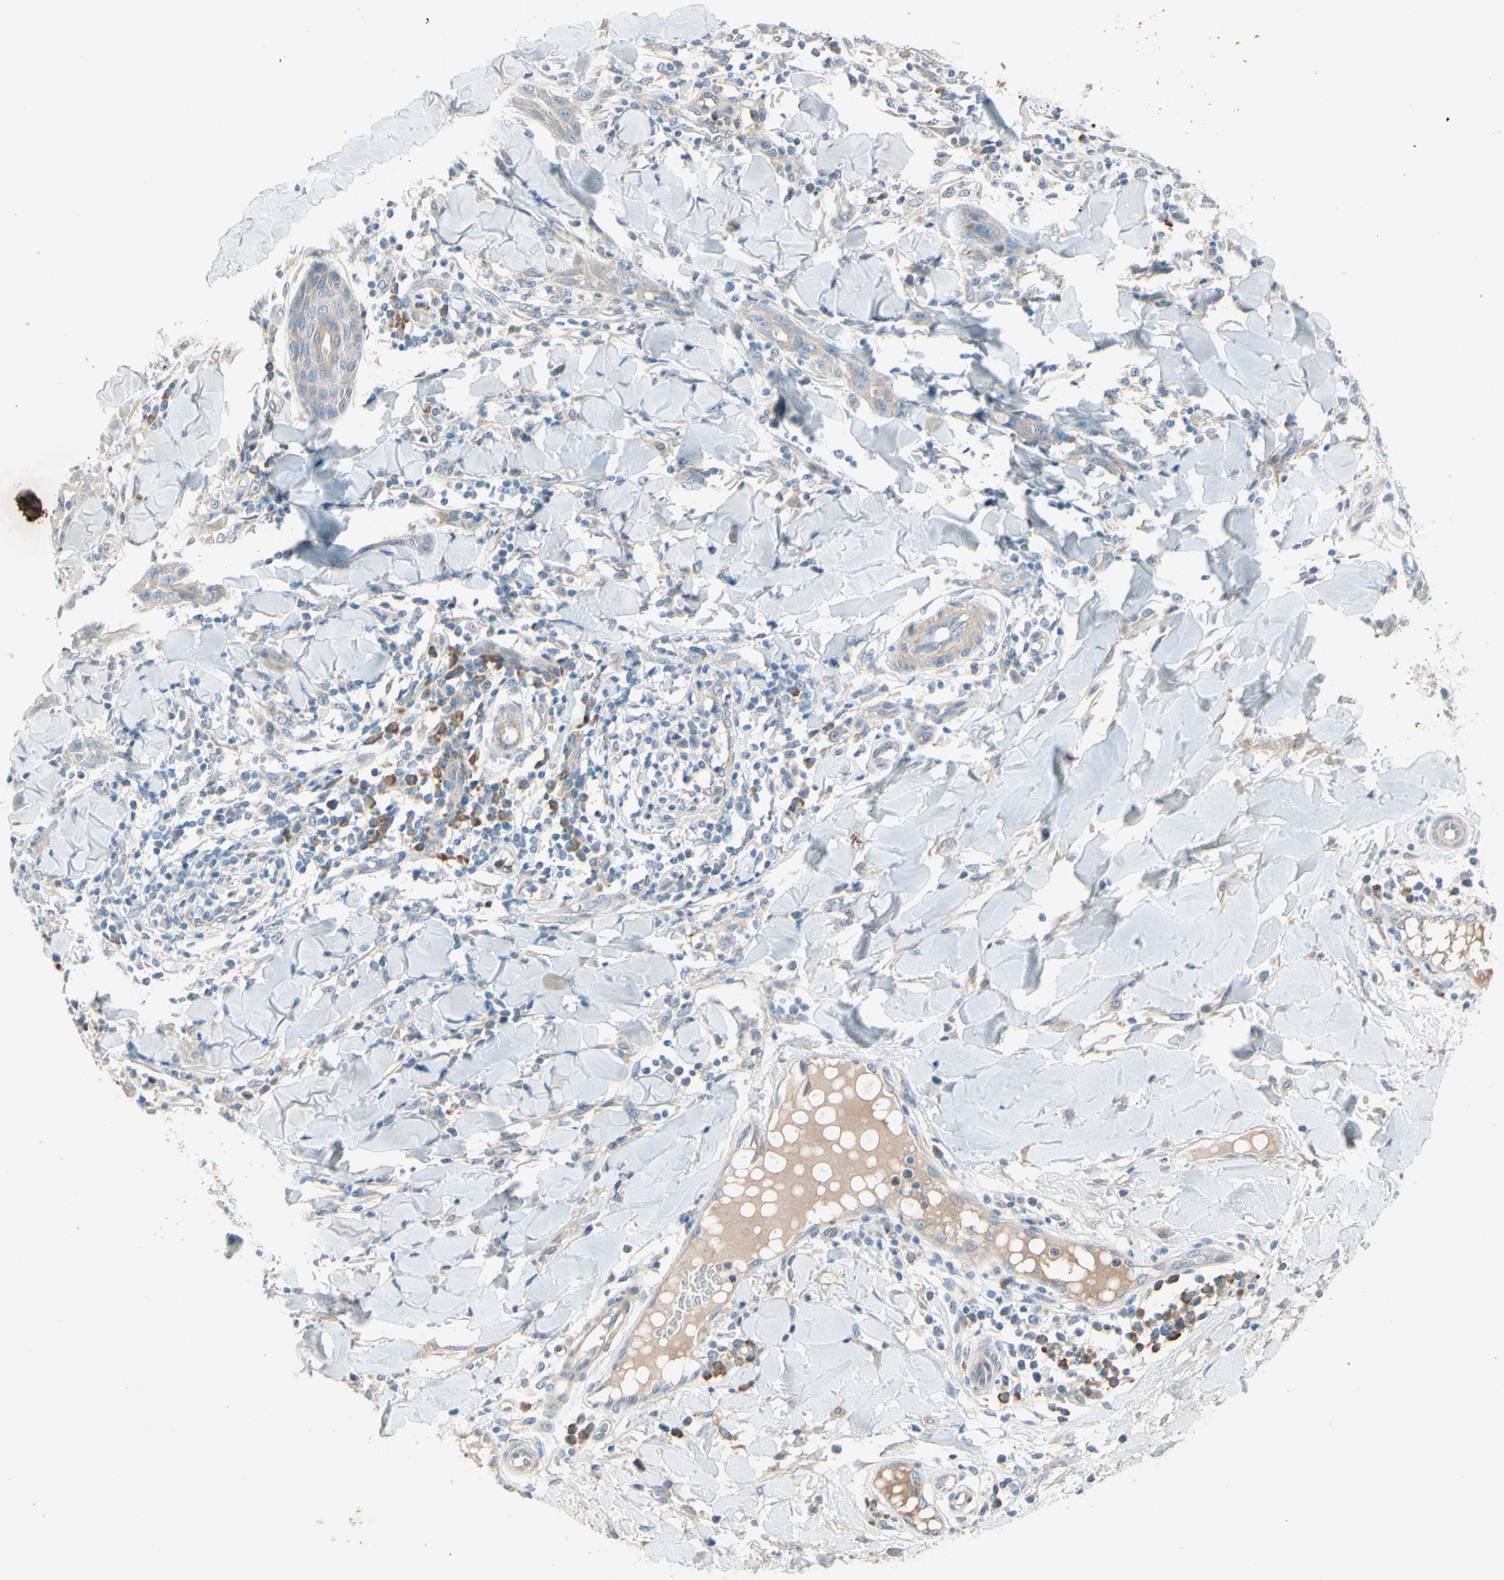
{"staining": {"intensity": "negative", "quantity": "none", "location": "none"}, "tissue": "skin cancer", "cell_type": "Tumor cells", "image_type": "cancer", "snomed": [{"axis": "morphology", "description": "Squamous cell carcinoma, NOS"}, {"axis": "topography", "description": "Skin"}], "caption": "Immunohistochemical staining of human squamous cell carcinoma (skin) shows no significant staining in tumor cells.", "gene": "IL2", "patient": {"sex": "male", "age": 24}}